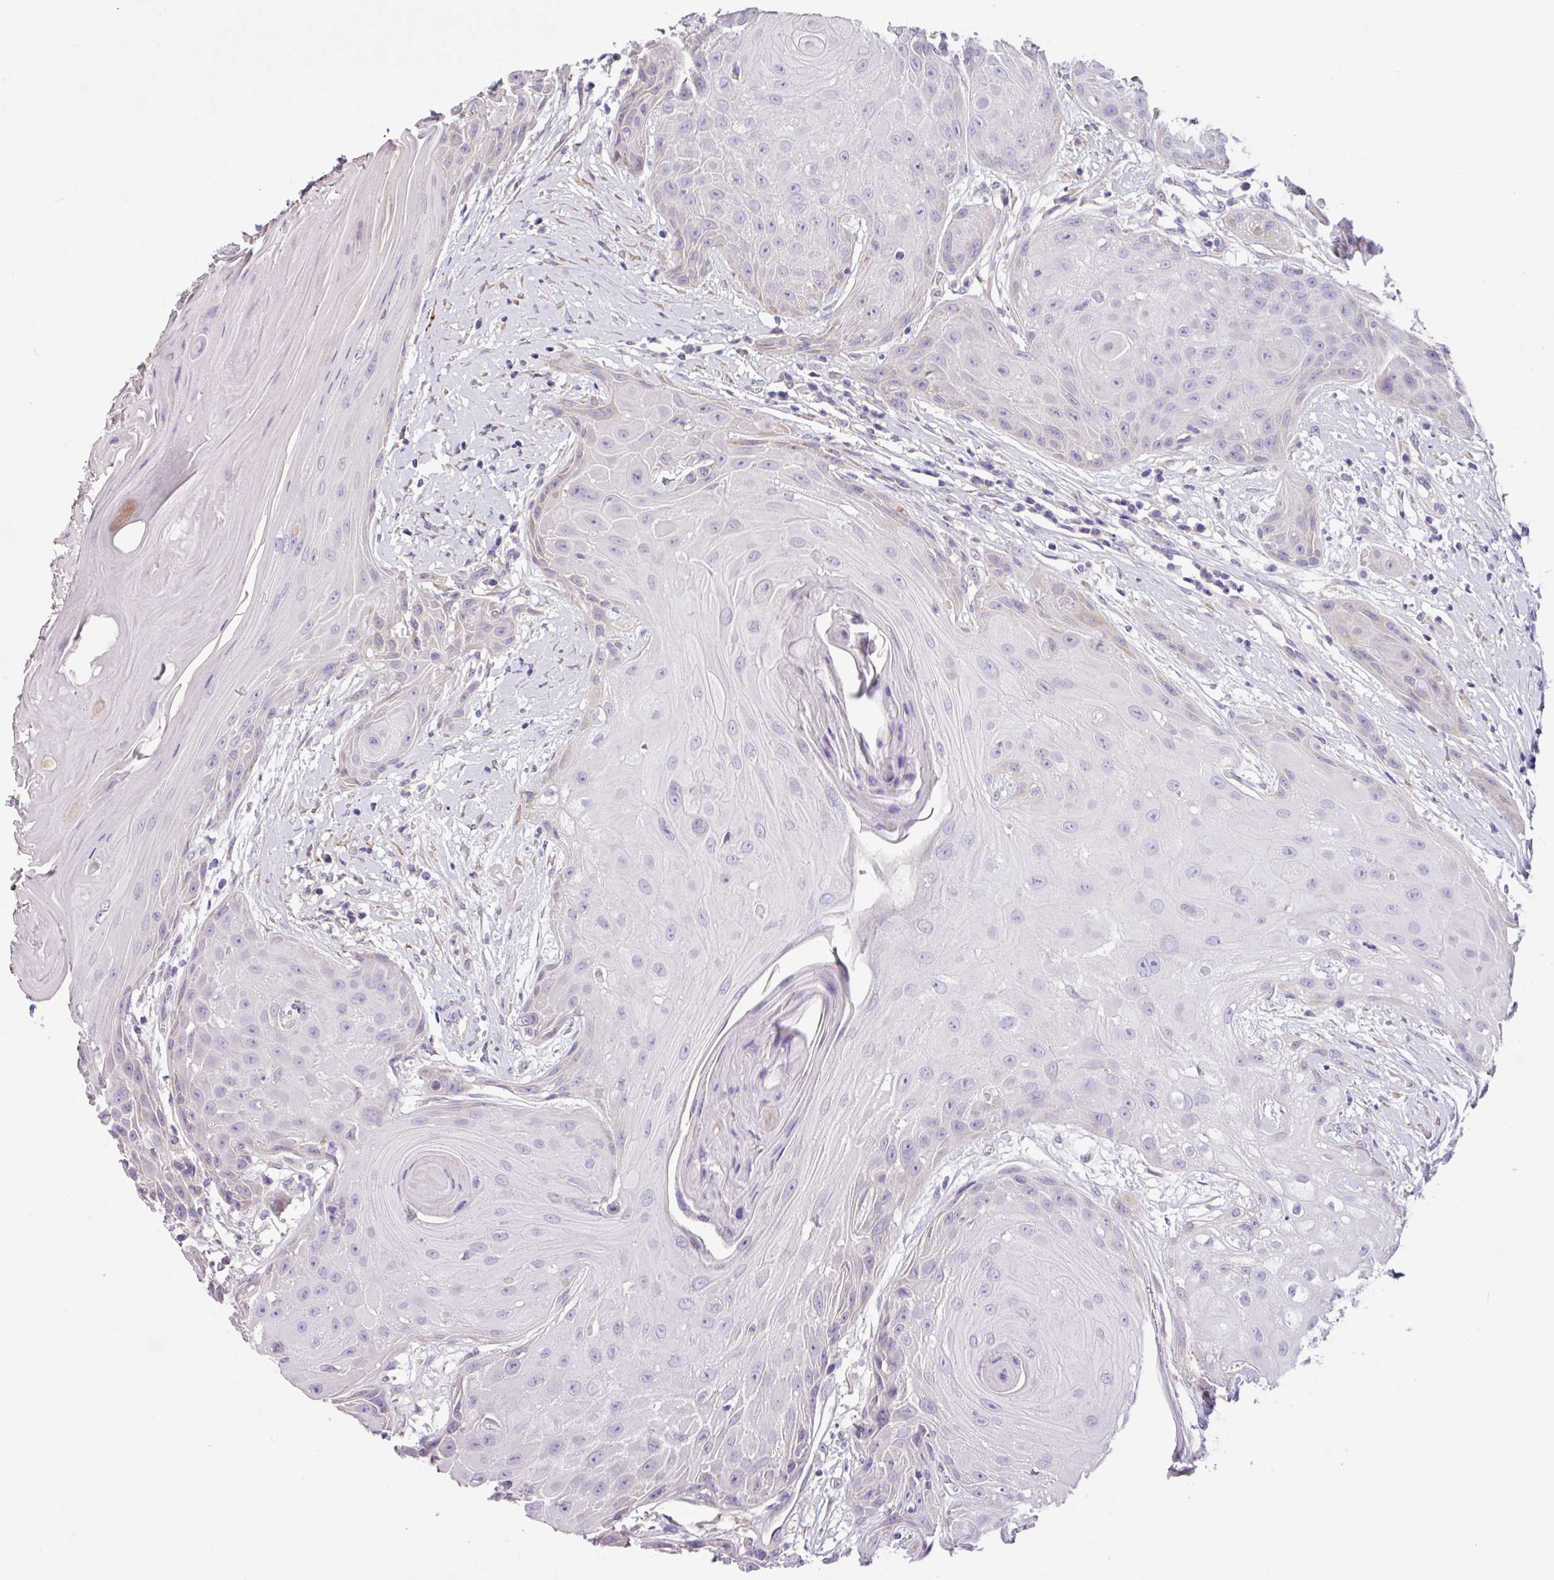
{"staining": {"intensity": "negative", "quantity": "none", "location": "none"}, "tissue": "head and neck cancer", "cell_type": "Tumor cells", "image_type": "cancer", "snomed": [{"axis": "morphology", "description": "Squamous cell carcinoma, NOS"}, {"axis": "topography", "description": "Head-Neck"}], "caption": "Immunohistochemistry (IHC) micrograph of neoplastic tissue: head and neck cancer stained with DAB shows no significant protein positivity in tumor cells.", "gene": "ZG16", "patient": {"sex": "female", "age": 73}}